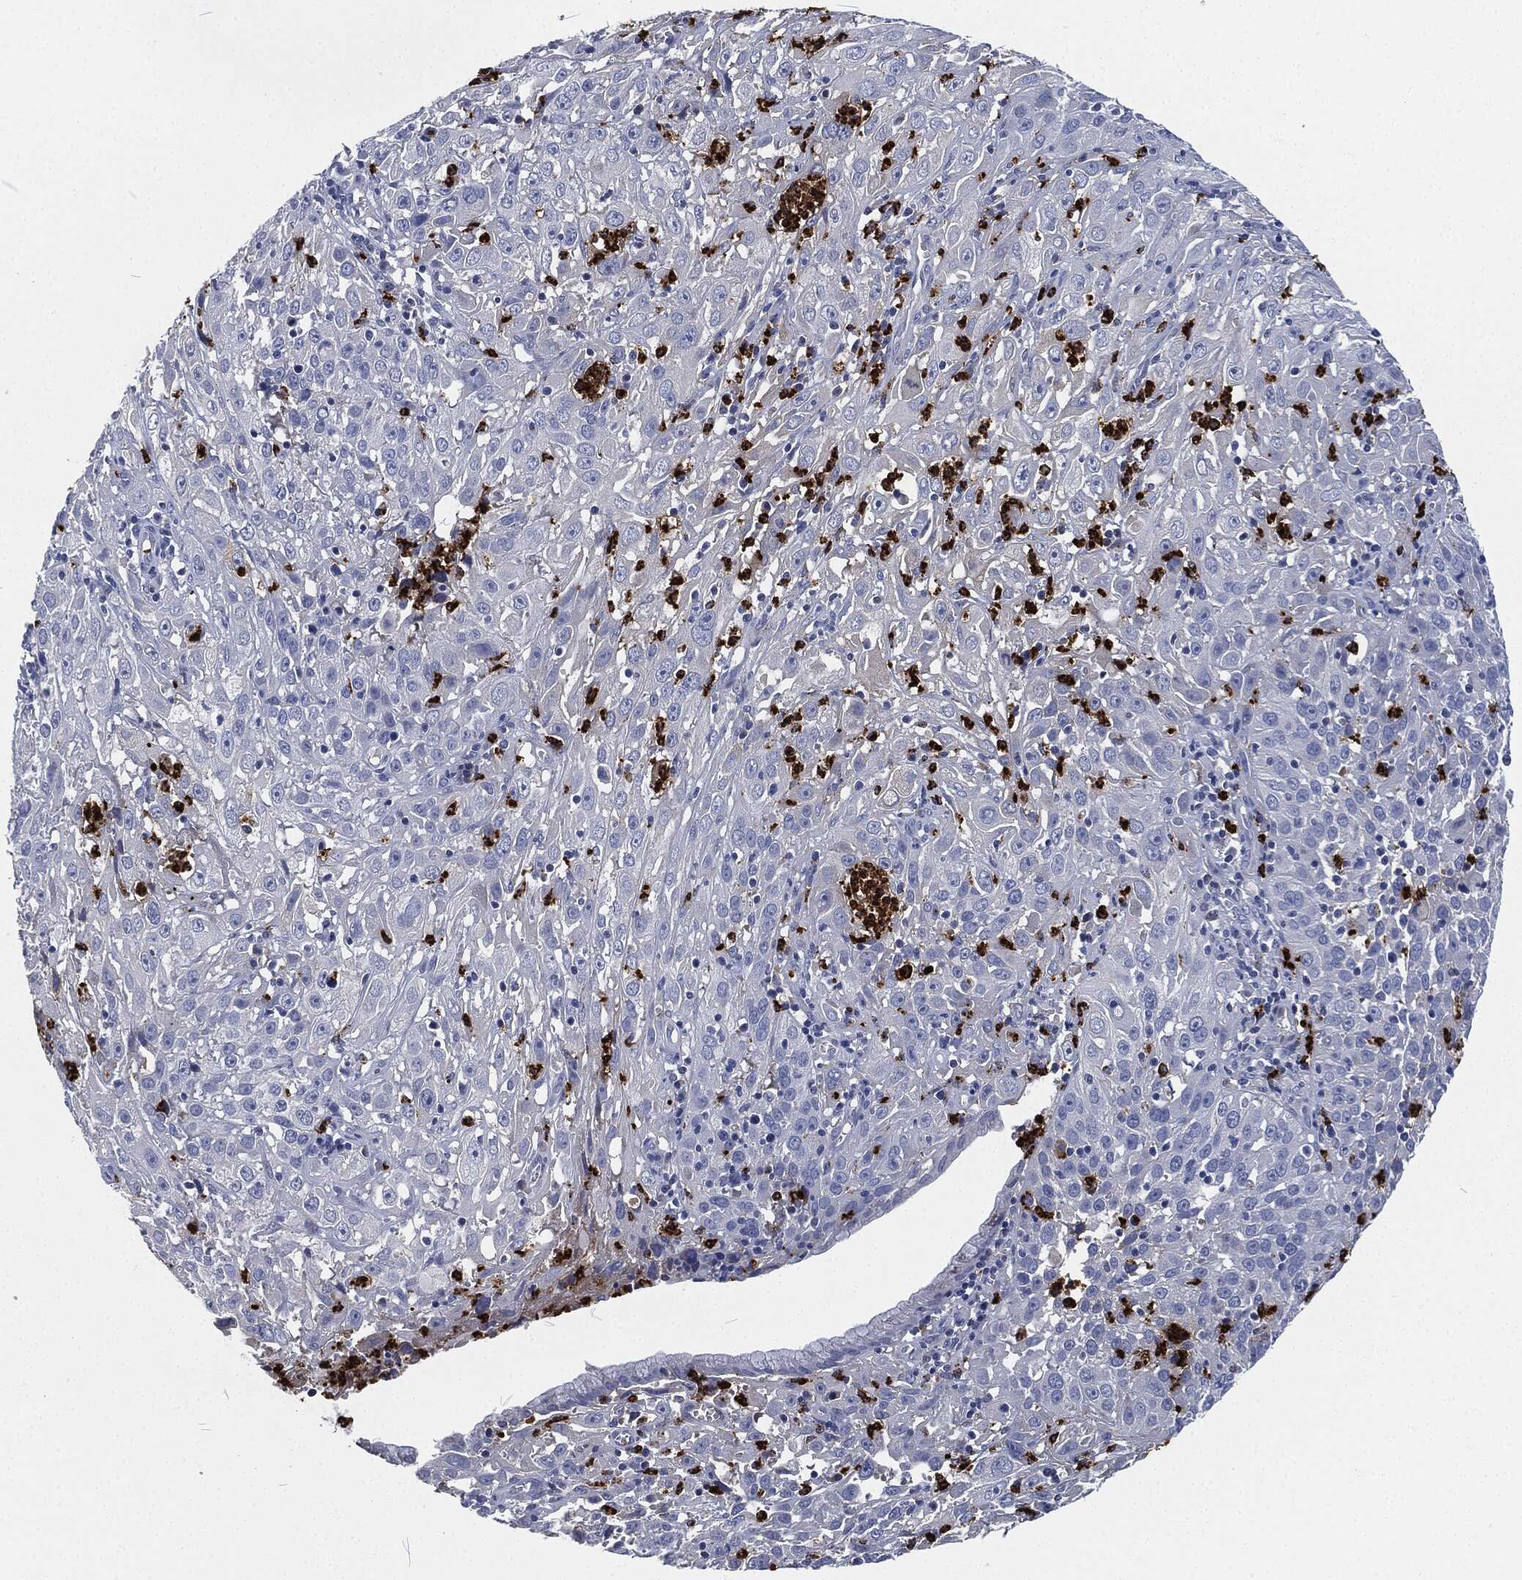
{"staining": {"intensity": "negative", "quantity": "none", "location": "none"}, "tissue": "cervical cancer", "cell_type": "Tumor cells", "image_type": "cancer", "snomed": [{"axis": "morphology", "description": "Squamous cell carcinoma, NOS"}, {"axis": "topography", "description": "Cervix"}], "caption": "An IHC image of cervical squamous cell carcinoma is shown. There is no staining in tumor cells of cervical squamous cell carcinoma. (Stains: DAB immunohistochemistry with hematoxylin counter stain, Microscopy: brightfield microscopy at high magnification).", "gene": "MPO", "patient": {"sex": "female", "age": 32}}